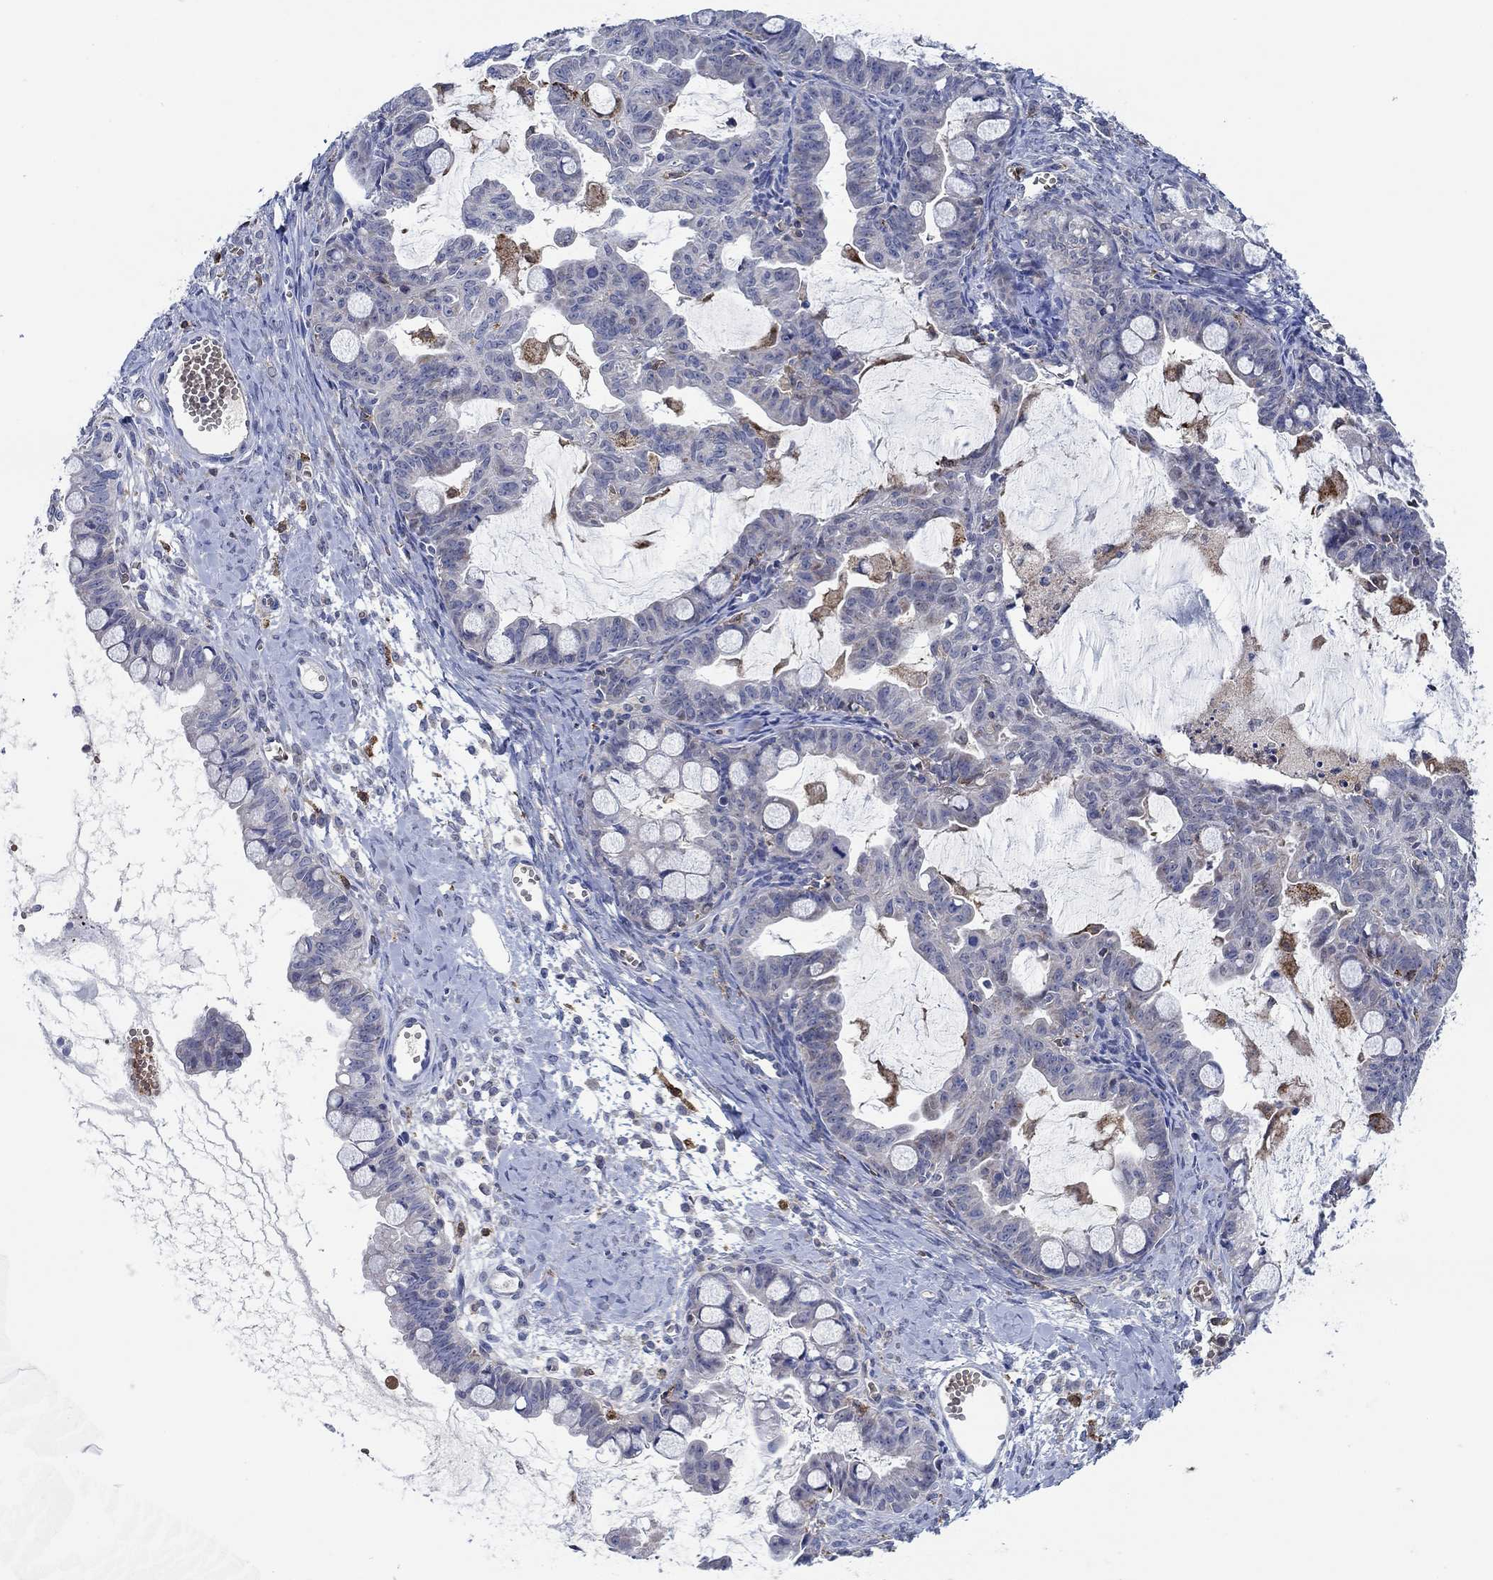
{"staining": {"intensity": "negative", "quantity": "none", "location": "none"}, "tissue": "ovarian cancer", "cell_type": "Tumor cells", "image_type": "cancer", "snomed": [{"axis": "morphology", "description": "Cystadenocarcinoma, mucinous, NOS"}, {"axis": "topography", "description": "Ovary"}], "caption": "Tumor cells are negative for brown protein staining in ovarian cancer. Brightfield microscopy of immunohistochemistry stained with DAB (brown) and hematoxylin (blue), captured at high magnification.", "gene": "MPP1", "patient": {"sex": "female", "age": 63}}